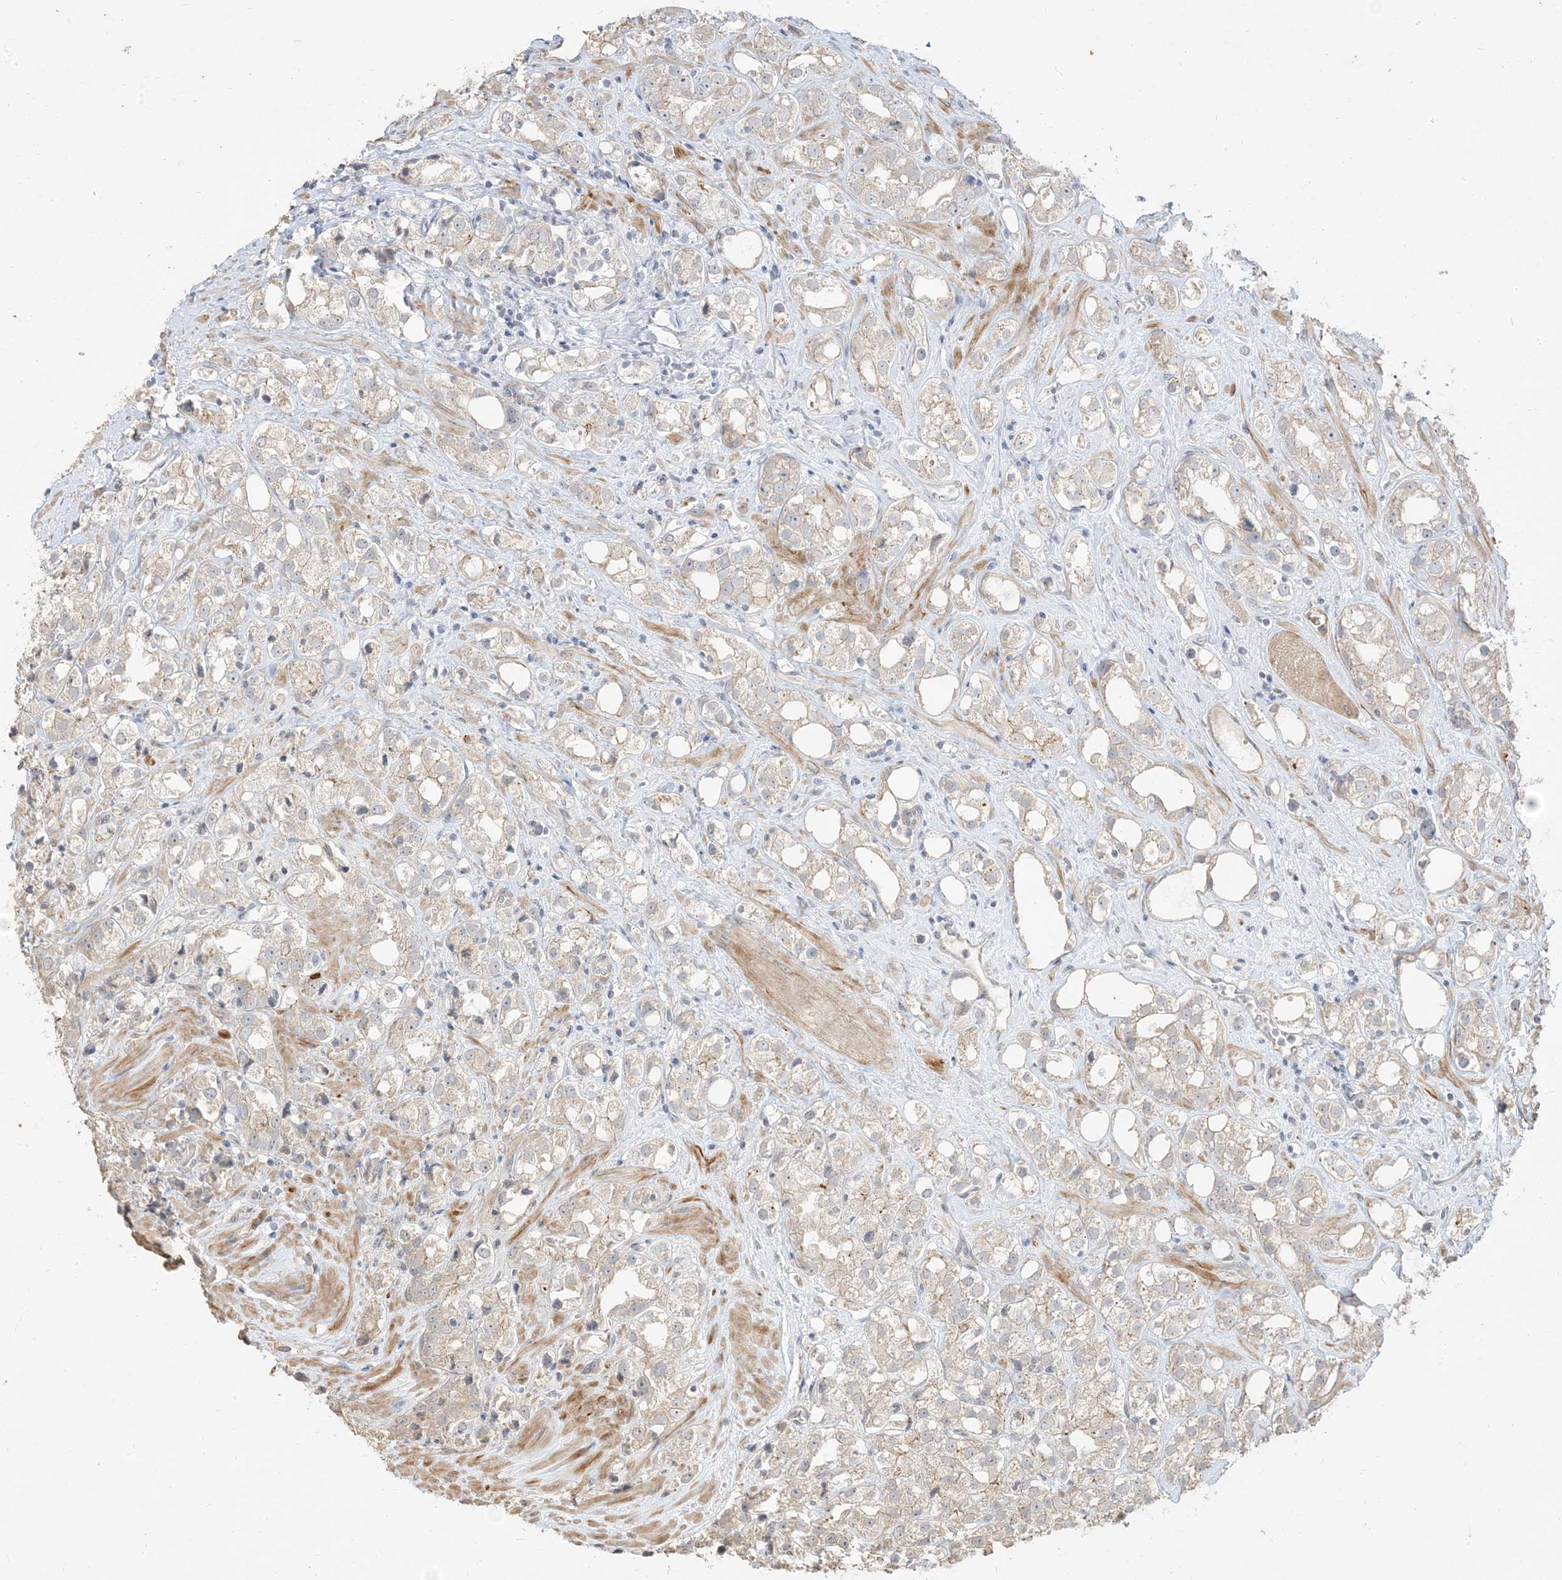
{"staining": {"intensity": "weak", "quantity": "<25%", "location": "cytoplasmic/membranous"}, "tissue": "prostate cancer", "cell_type": "Tumor cells", "image_type": "cancer", "snomed": [{"axis": "morphology", "description": "Adenocarcinoma, NOS"}, {"axis": "topography", "description": "Prostate"}], "caption": "Immunohistochemistry (IHC) image of prostate cancer stained for a protein (brown), which reveals no expression in tumor cells. (DAB IHC with hematoxylin counter stain).", "gene": "RNF175", "patient": {"sex": "male", "age": 79}}